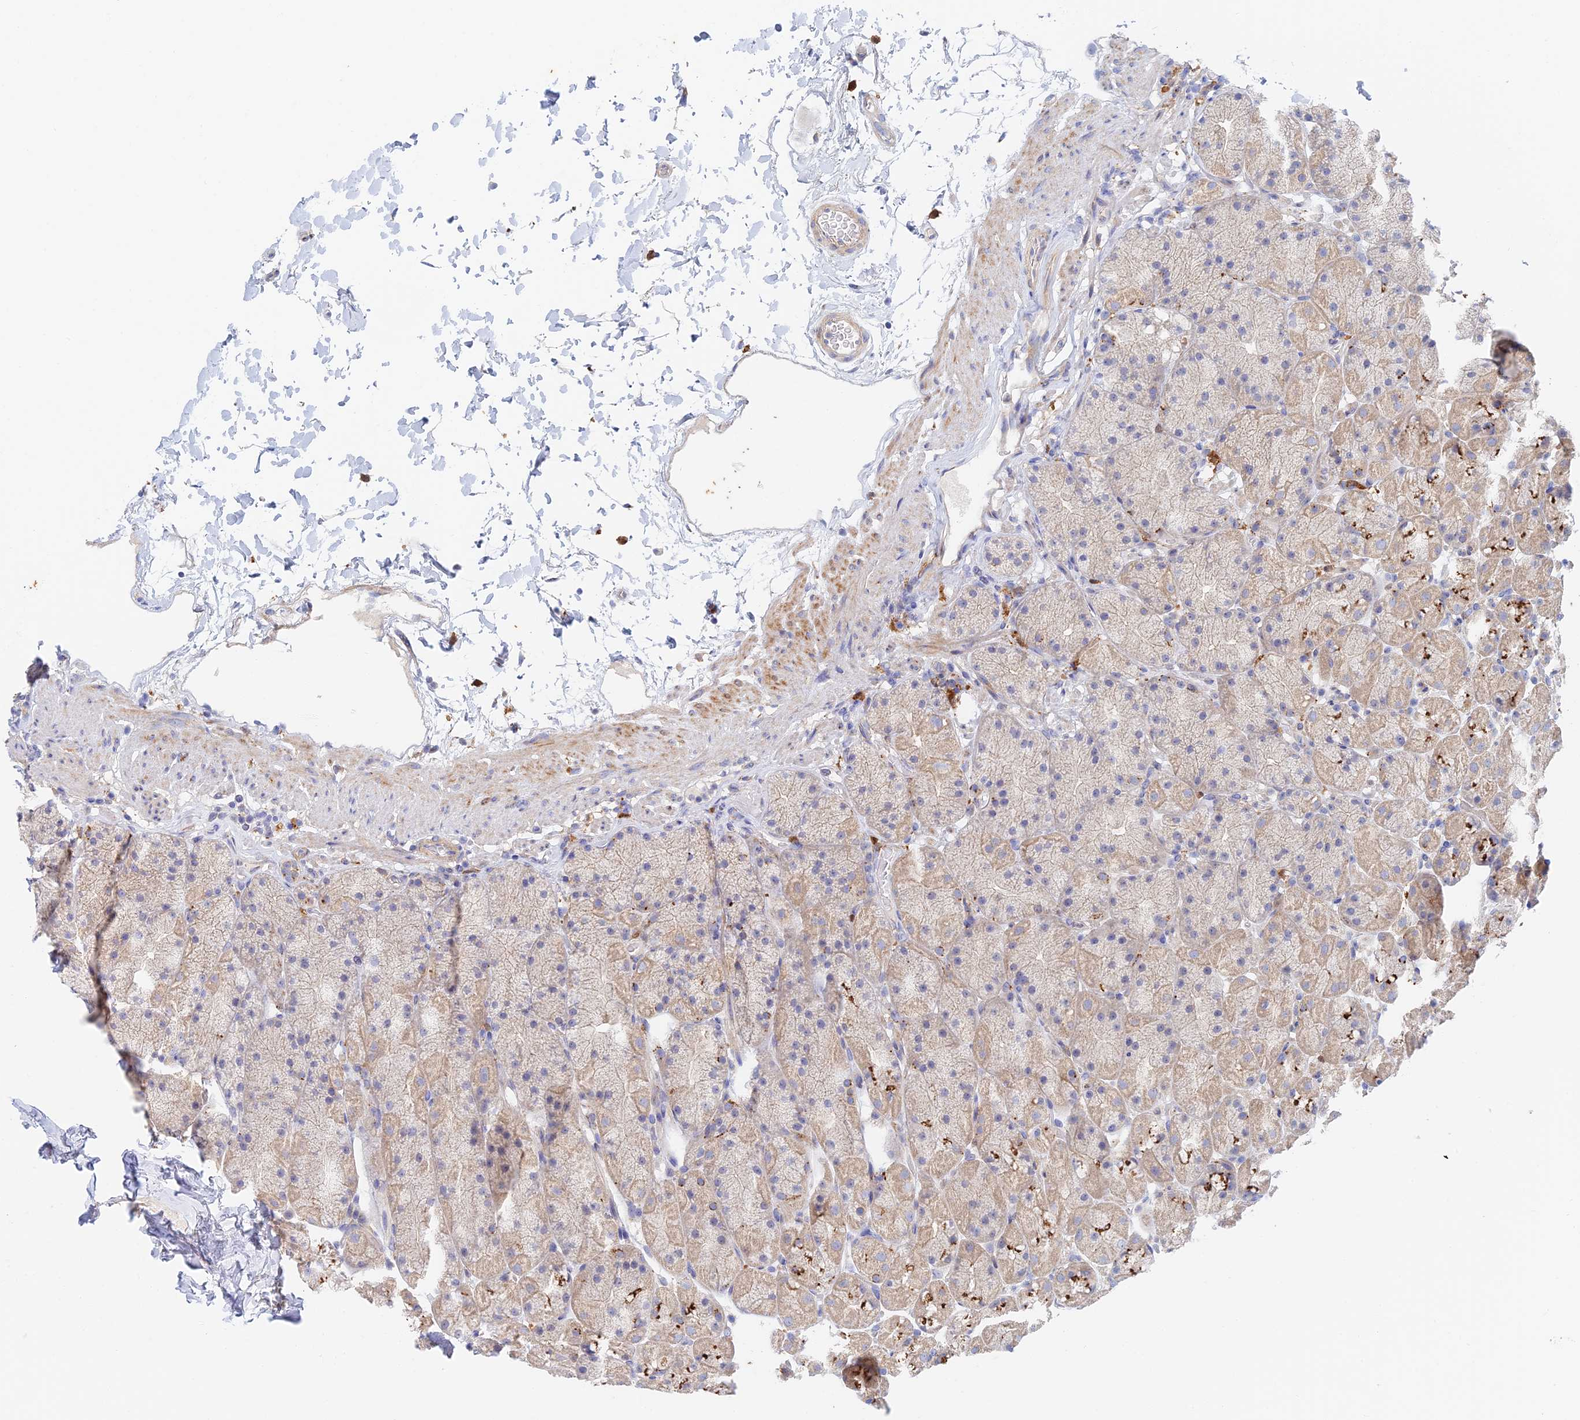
{"staining": {"intensity": "strong", "quantity": "25%-75%", "location": "cytoplasmic/membranous"}, "tissue": "stomach", "cell_type": "Glandular cells", "image_type": "normal", "snomed": [{"axis": "morphology", "description": "Normal tissue, NOS"}, {"axis": "topography", "description": "Stomach, upper"}, {"axis": "topography", "description": "Stomach, lower"}], "caption": "Protein expression analysis of unremarkable human stomach reveals strong cytoplasmic/membranous expression in about 25%-75% of glandular cells.", "gene": "SLC24A3", "patient": {"sex": "male", "age": 67}}